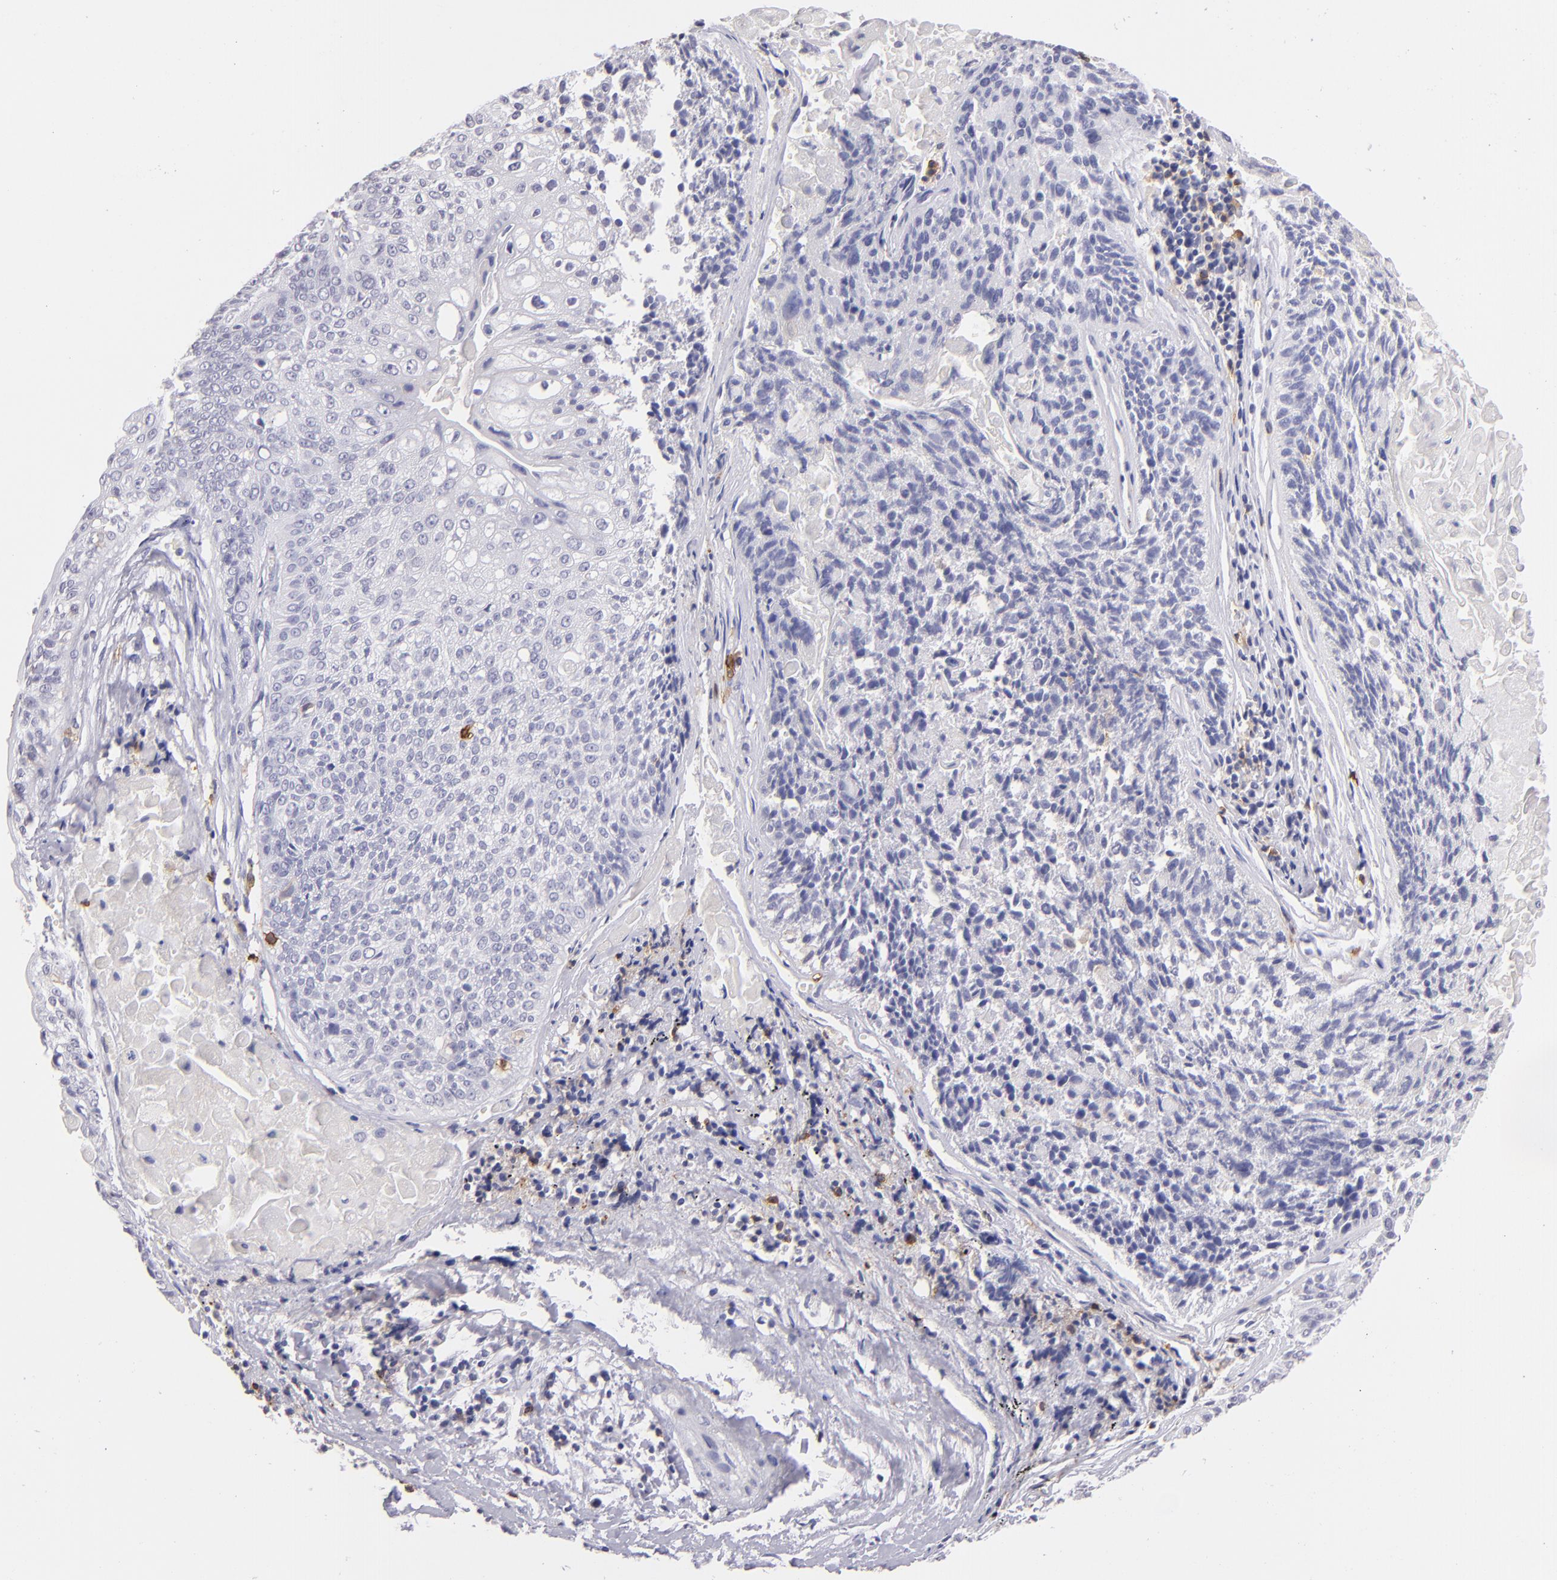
{"staining": {"intensity": "negative", "quantity": "none", "location": "none"}, "tissue": "lung cancer", "cell_type": "Tumor cells", "image_type": "cancer", "snomed": [{"axis": "morphology", "description": "Adenocarcinoma, NOS"}, {"axis": "topography", "description": "Lung"}], "caption": "DAB immunohistochemical staining of human adenocarcinoma (lung) shows no significant positivity in tumor cells. Nuclei are stained in blue.", "gene": "IL2RA", "patient": {"sex": "male", "age": 60}}